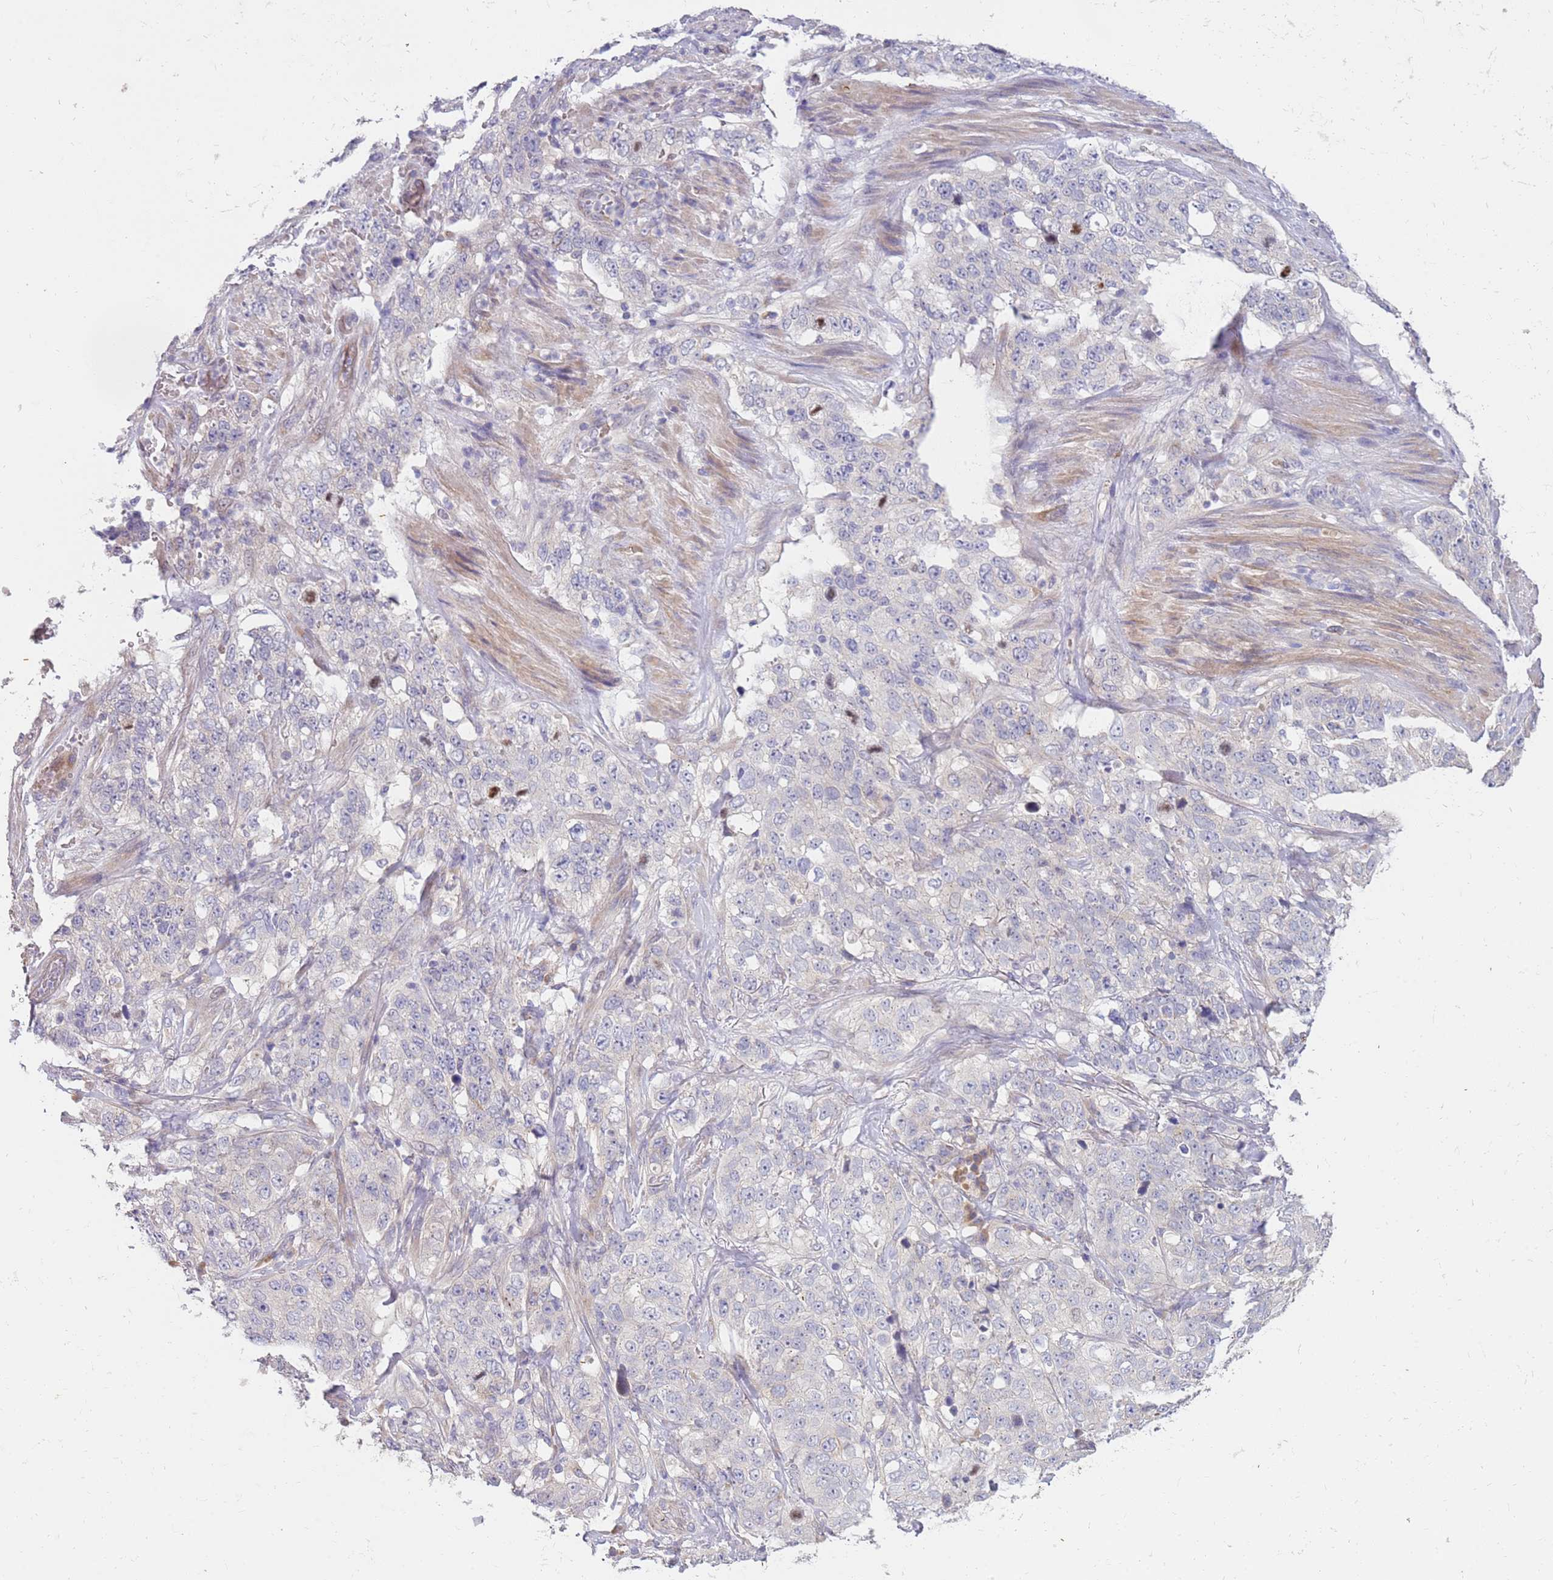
{"staining": {"intensity": "negative", "quantity": "none", "location": "none"}, "tissue": "stomach cancer", "cell_type": "Tumor cells", "image_type": "cancer", "snomed": [{"axis": "morphology", "description": "Adenocarcinoma, NOS"}, {"axis": "topography", "description": "Stomach"}], "caption": "The immunohistochemistry (IHC) micrograph has no significant staining in tumor cells of stomach cancer tissue.", "gene": "NMUR2", "patient": {"sex": "male", "age": 48}}